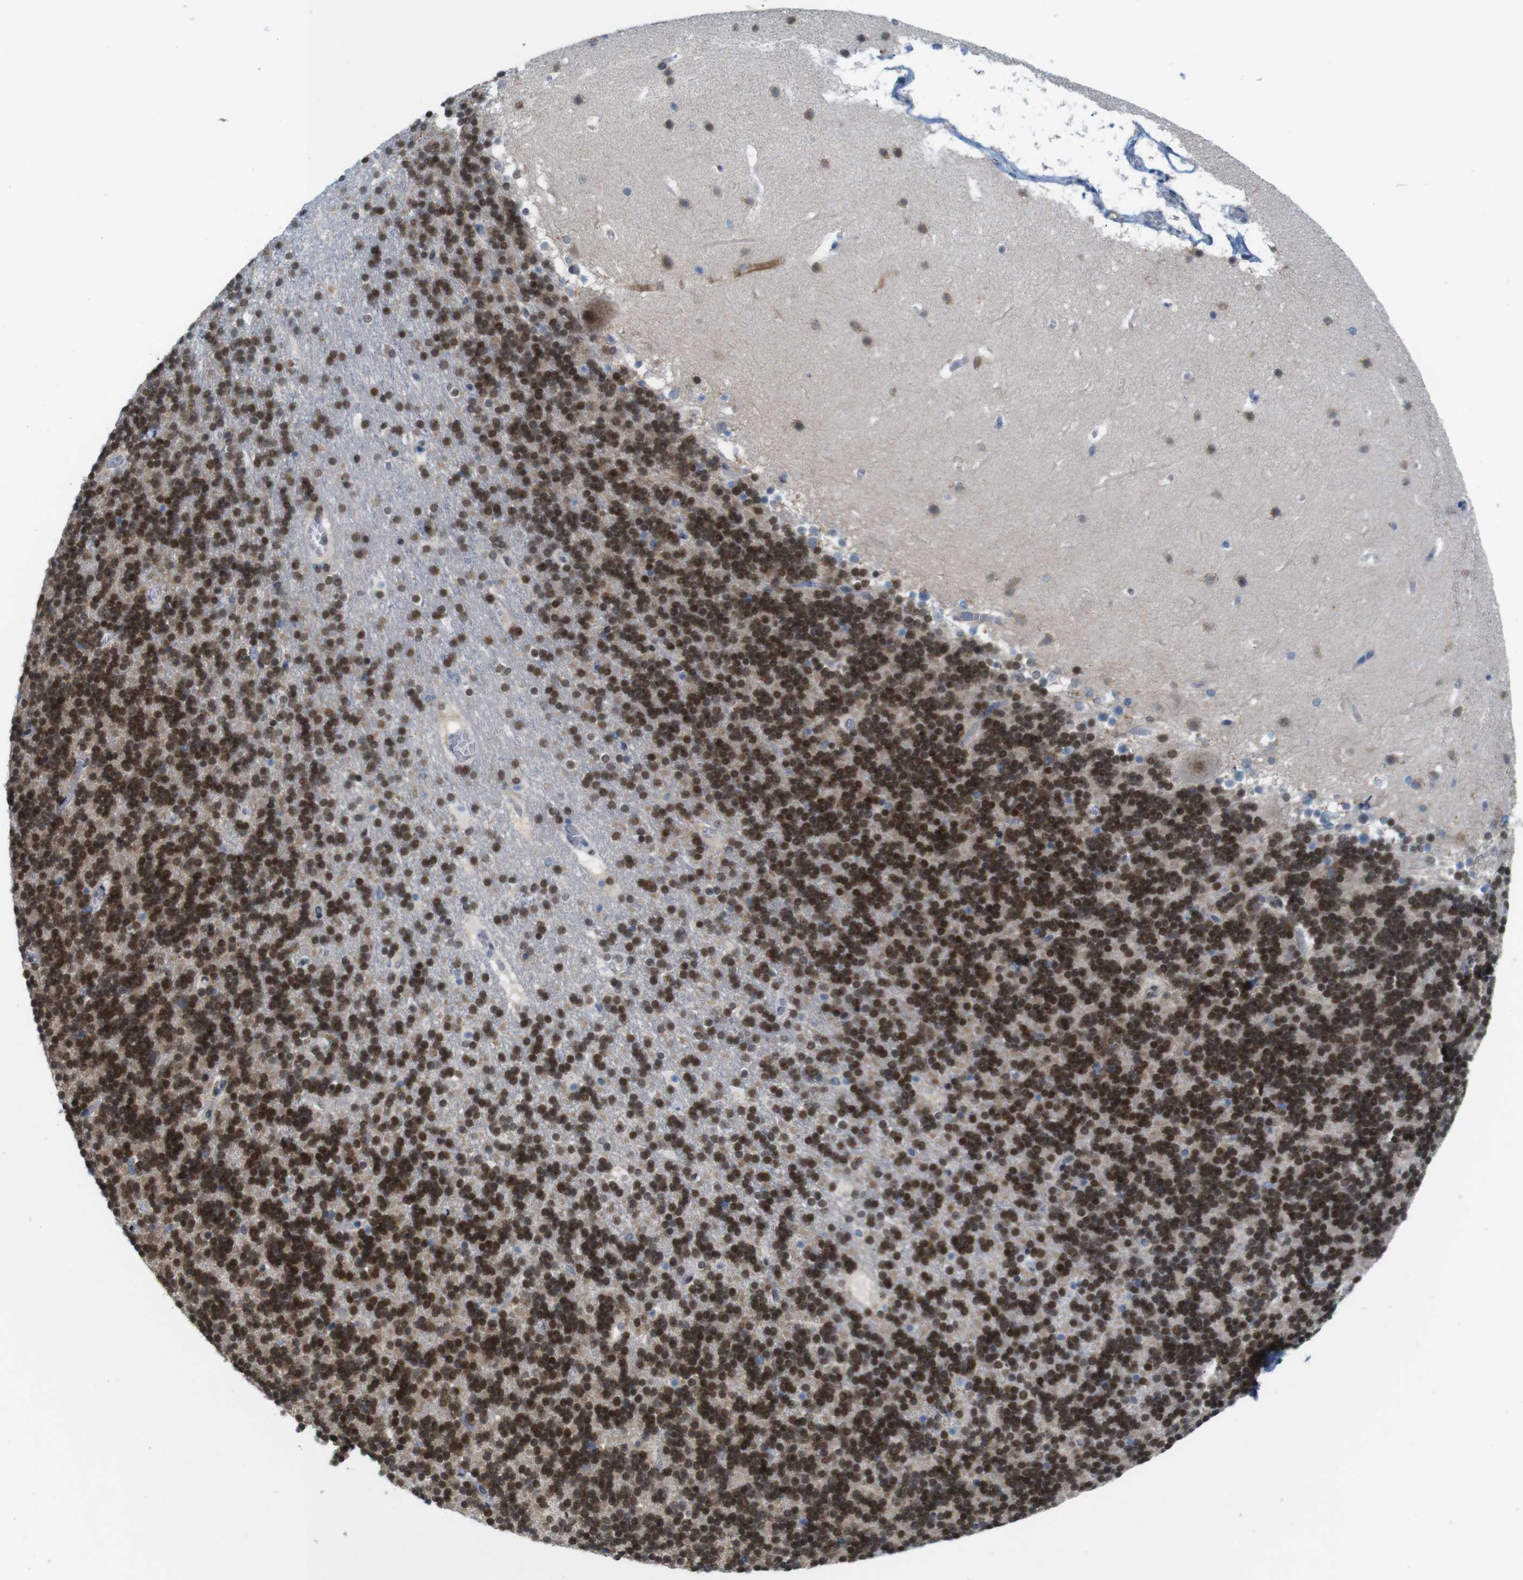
{"staining": {"intensity": "strong", "quantity": ">75%", "location": "nuclear"}, "tissue": "cerebellum", "cell_type": "Cells in granular layer", "image_type": "normal", "snomed": [{"axis": "morphology", "description": "Normal tissue, NOS"}, {"axis": "topography", "description": "Cerebellum"}], "caption": "This histopathology image shows immunohistochemistry (IHC) staining of normal cerebellum, with high strong nuclear positivity in about >75% of cells in granular layer.", "gene": "SKI", "patient": {"sex": "male", "age": 45}}